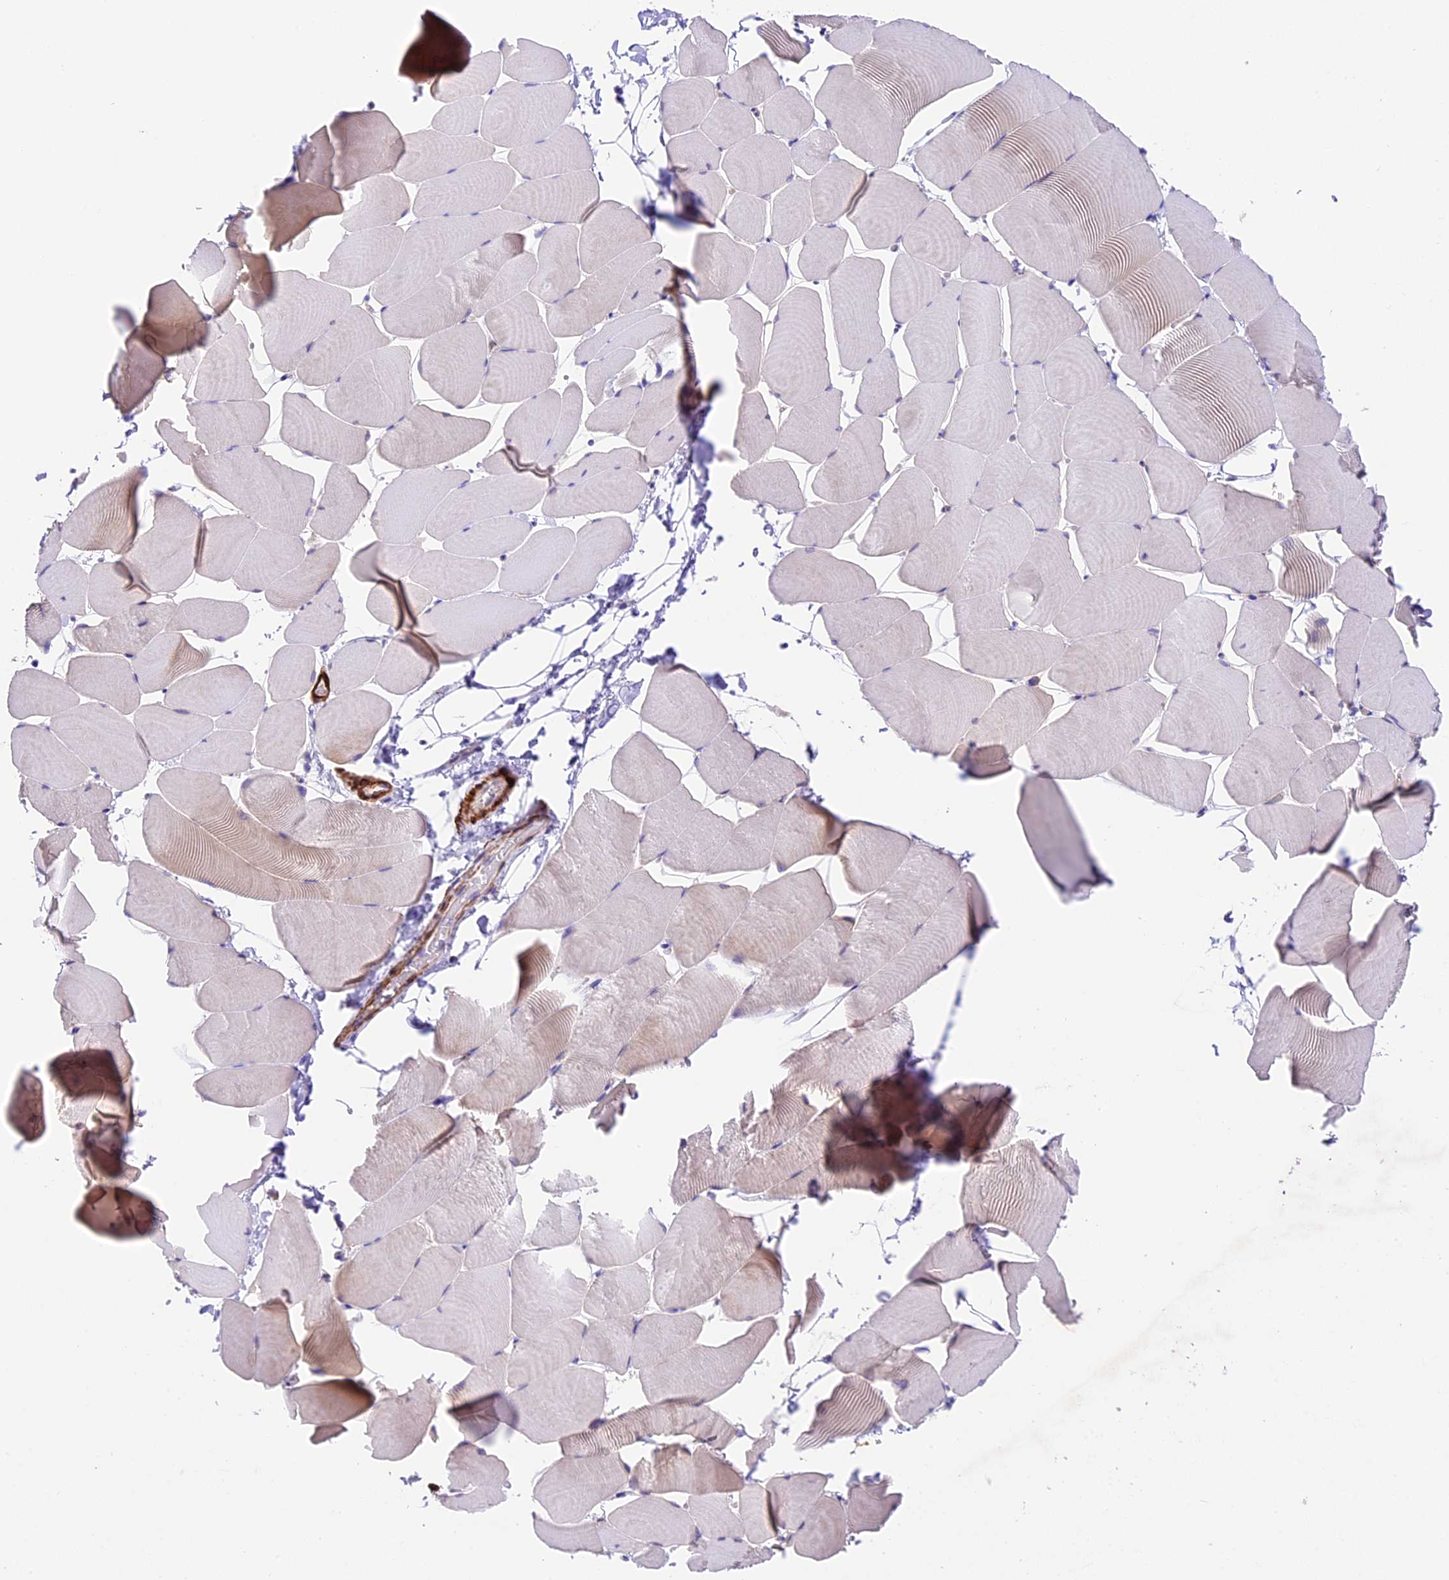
{"staining": {"intensity": "weak", "quantity": "<25%", "location": "cytoplasmic/membranous"}, "tissue": "skeletal muscle", "cell_type": "Myocytes", "image_type": "normal", "snomed": [{"axis": "morphology", "description": "Normal tissue, NOS"}, {"axis": "topography", "description": "Skeletal muscle"}], "caption": "High magnification brightfield microscopy of benign skeletal muscle stained with DAB (brown) and counterstained with hematoxylin (blue): myocytes show no significant positivity. The staining was performed using DAB (3,3'-diaminobenzidine) to visualize the protein expression in brown, while the nuclei were stained in blue with hematoxylin (Magnification: 20x).", "gene": "TBC1D1", "patient": {"sex": "male", "age": 25}}